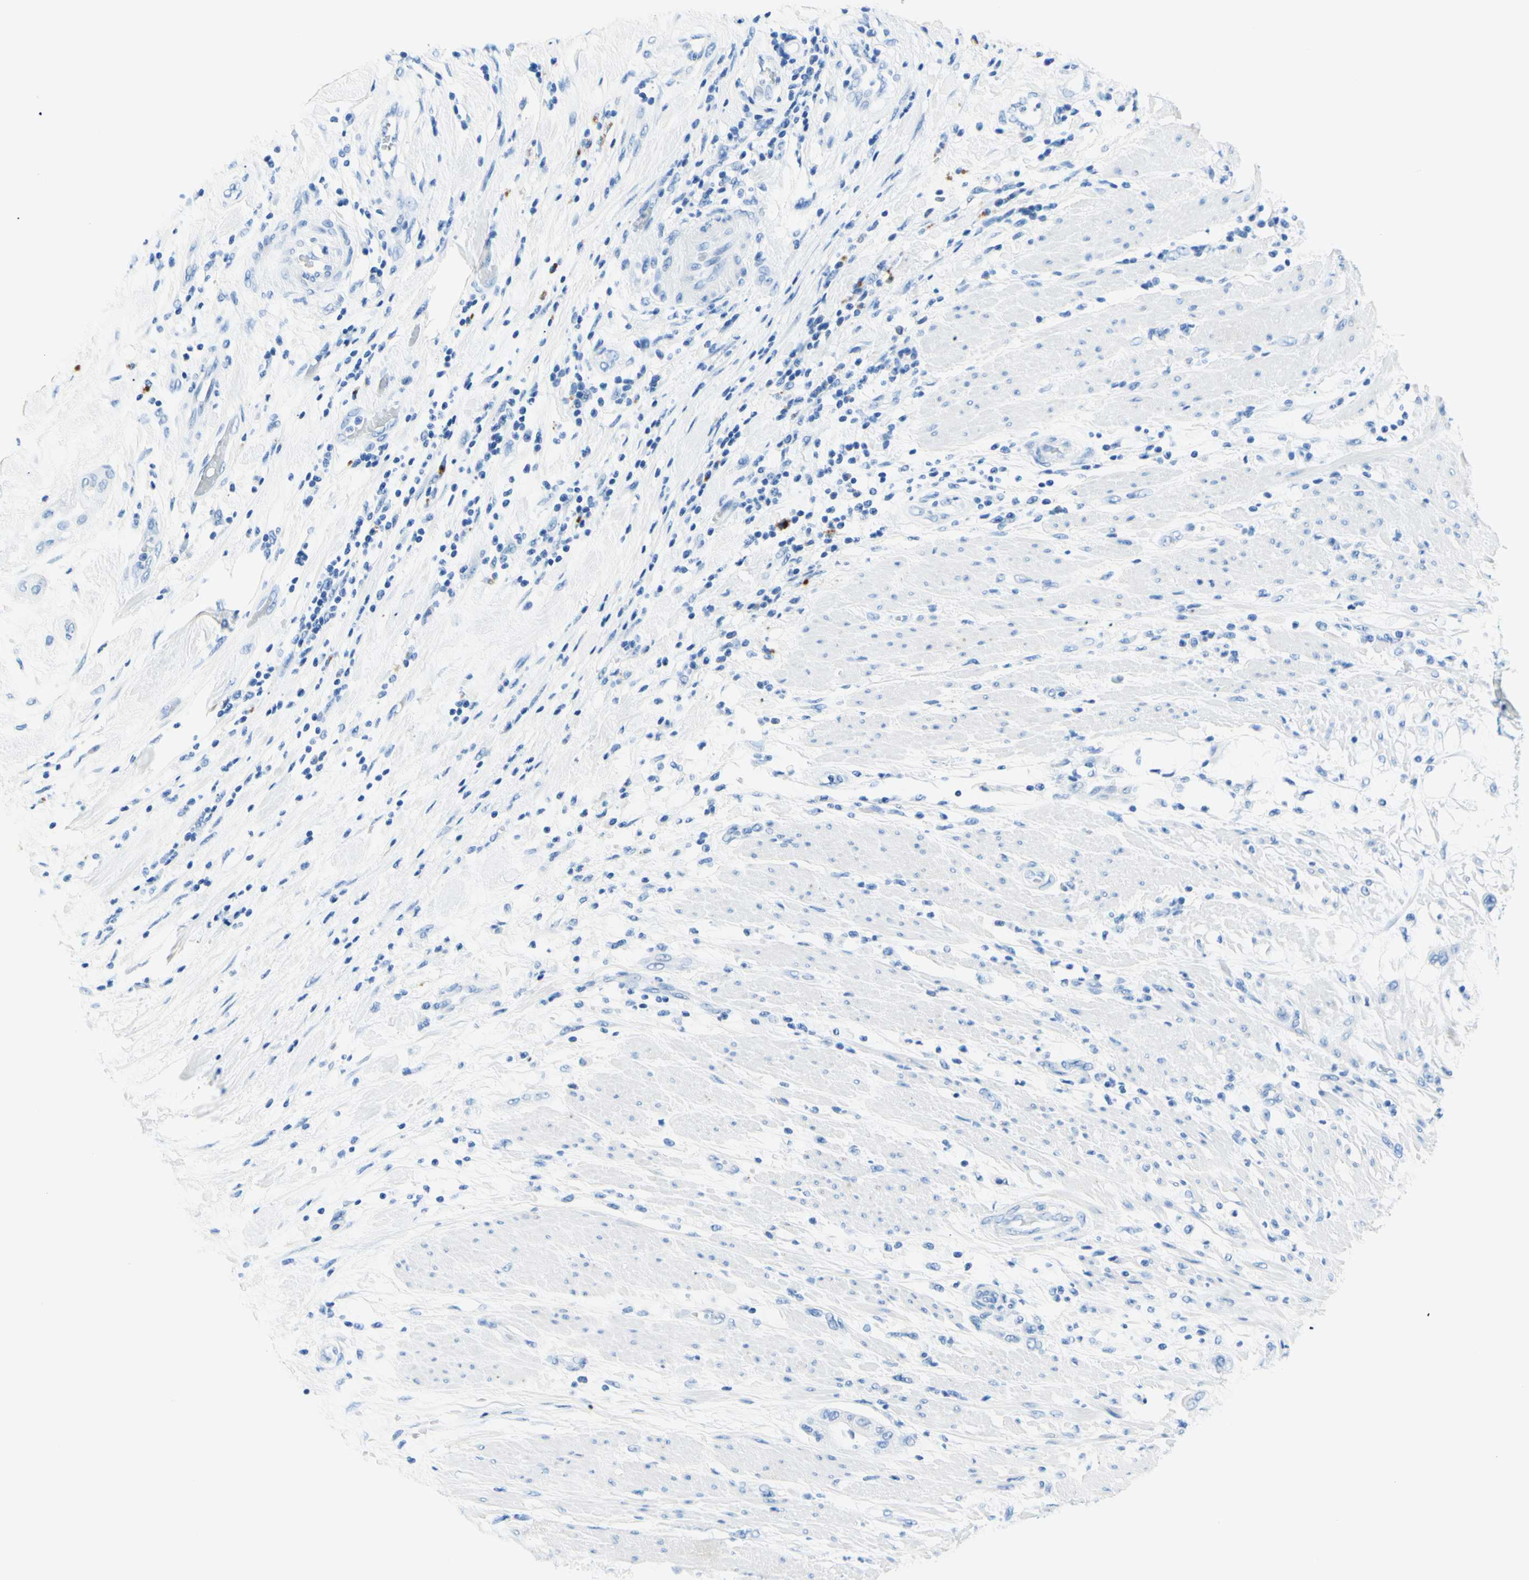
{"staining": {"intensity": "negative", "quantity": "none", "location": "none"}, "tissue": "pancreatic cancer", "cell_type": "Tumor cells", "image_type": "cancer", "snomed": [{"axis": "morphology", "description": "Adenocarcinoma, NOS"}, {"axis": "morphology", "description": "Adenocarcinoma, metastatic, NOS"}, {"axis": "topography", "description": "Lymph node"}, {"axis": "topography", "description": "Pancreas"}, {"axis": "topography", "description": "Duodenum"}], "caption": "Immunohistochemistry (IHC) histopathology image of neoplastic tissue: human pancreatic adenocarcinoma stained with DAB (3,3'-diaminobenzidine) shows no significant protein expression in tumor cells.", "gene": "MYH2", "patient": {"sex": "female", "age": 64}}